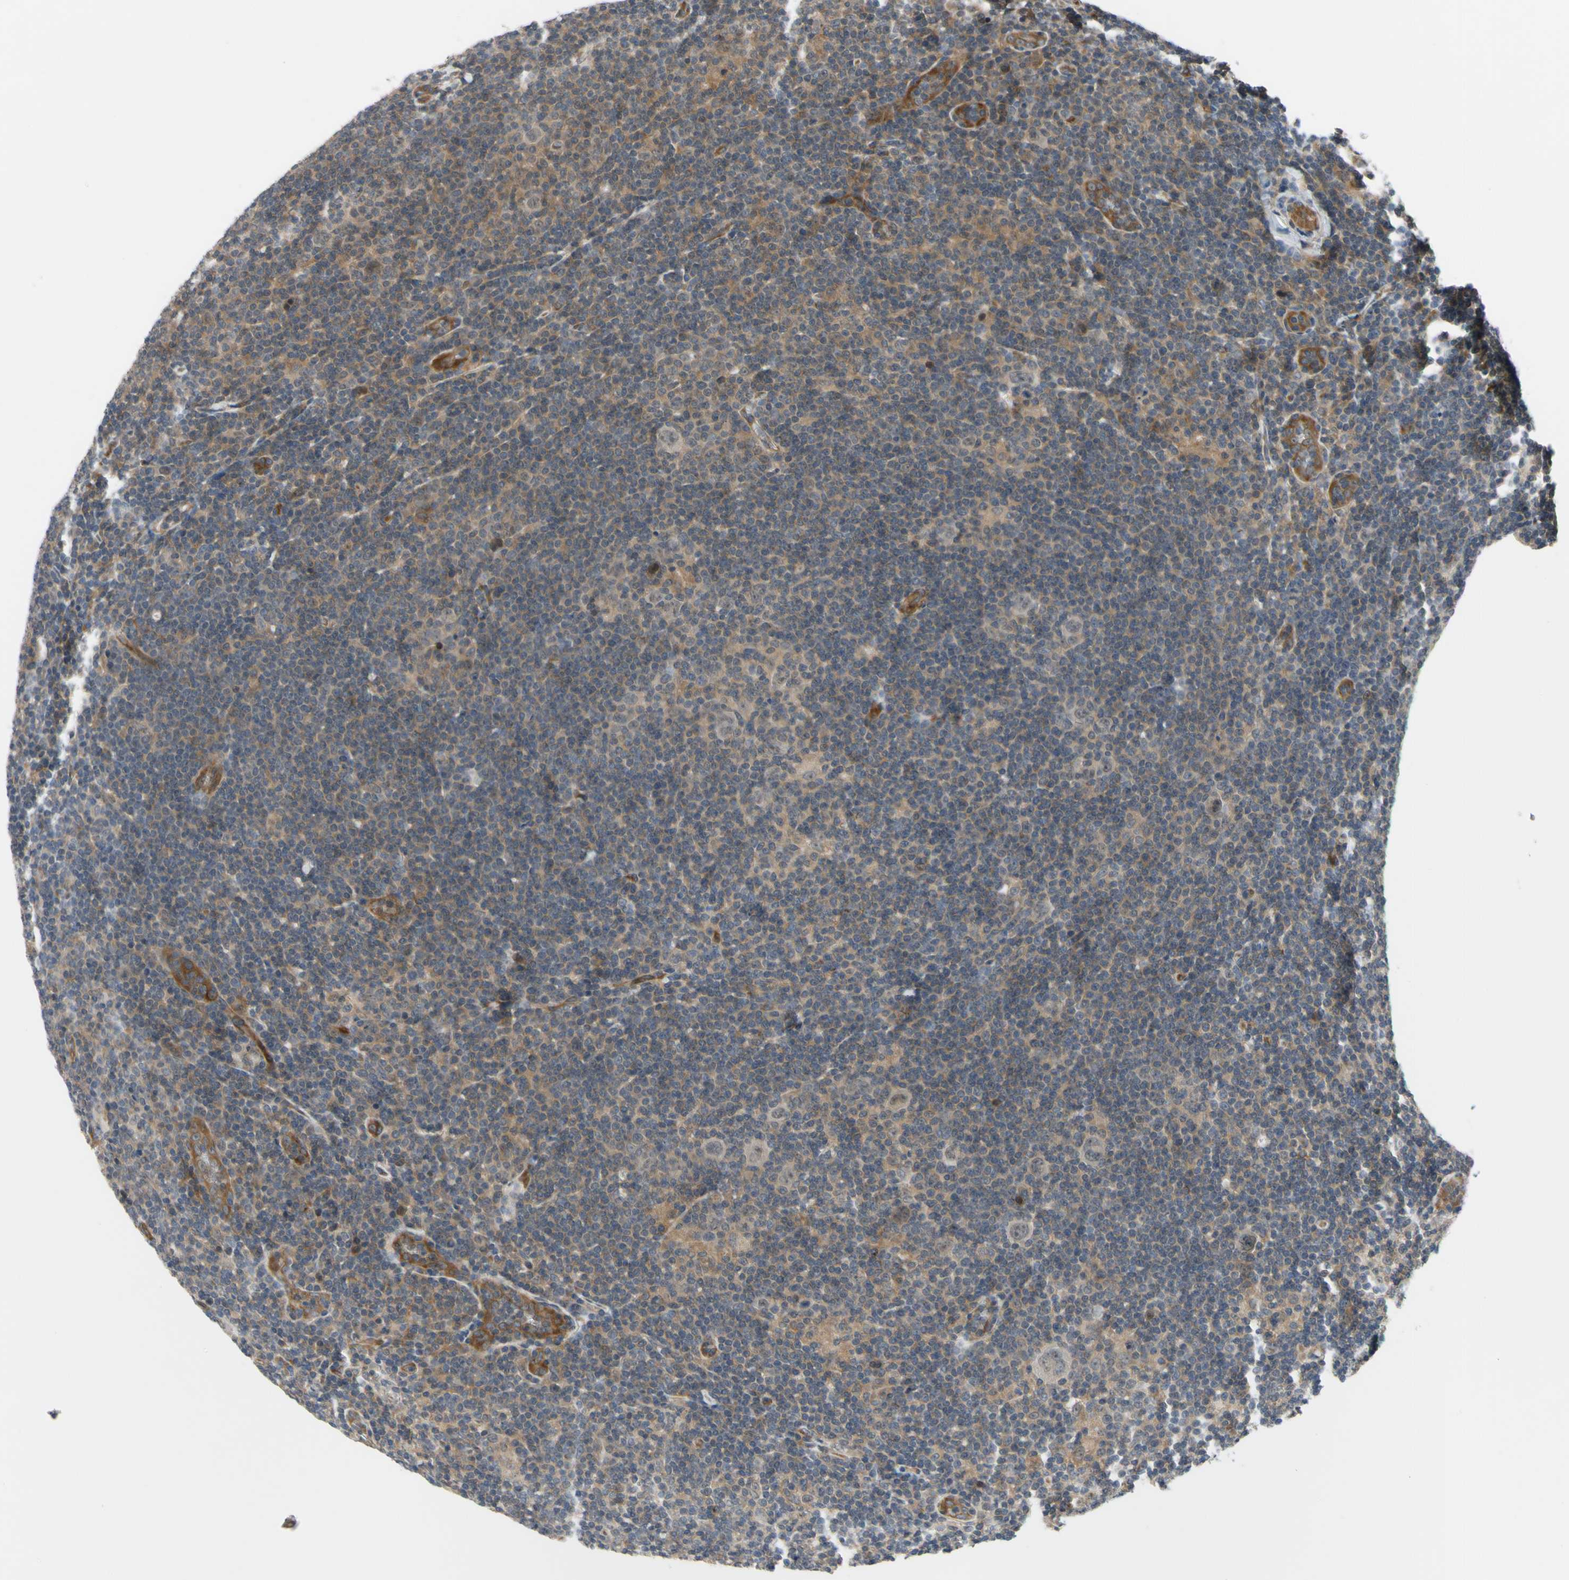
{"staining": {"intensity": "weak", "quantity": "25%-75%", "location": "nuclear"}, "tissue": "lymphoma", "cell_type": "Tumor cells", "image_type": "cancer", "snomed": [{"axis": "morphology", "description": "Hodgkin's disease, NOS"}, {"axis": "topography", "description": "Lymph node"}], "caption": "This is a histology image of immunohistochemistry staining of Hodgkin's disease, which shows weak staining in the nuclear of tumor cells.", "gene": "COMMD9", "patient": {"sex": "female", "age": 57}}